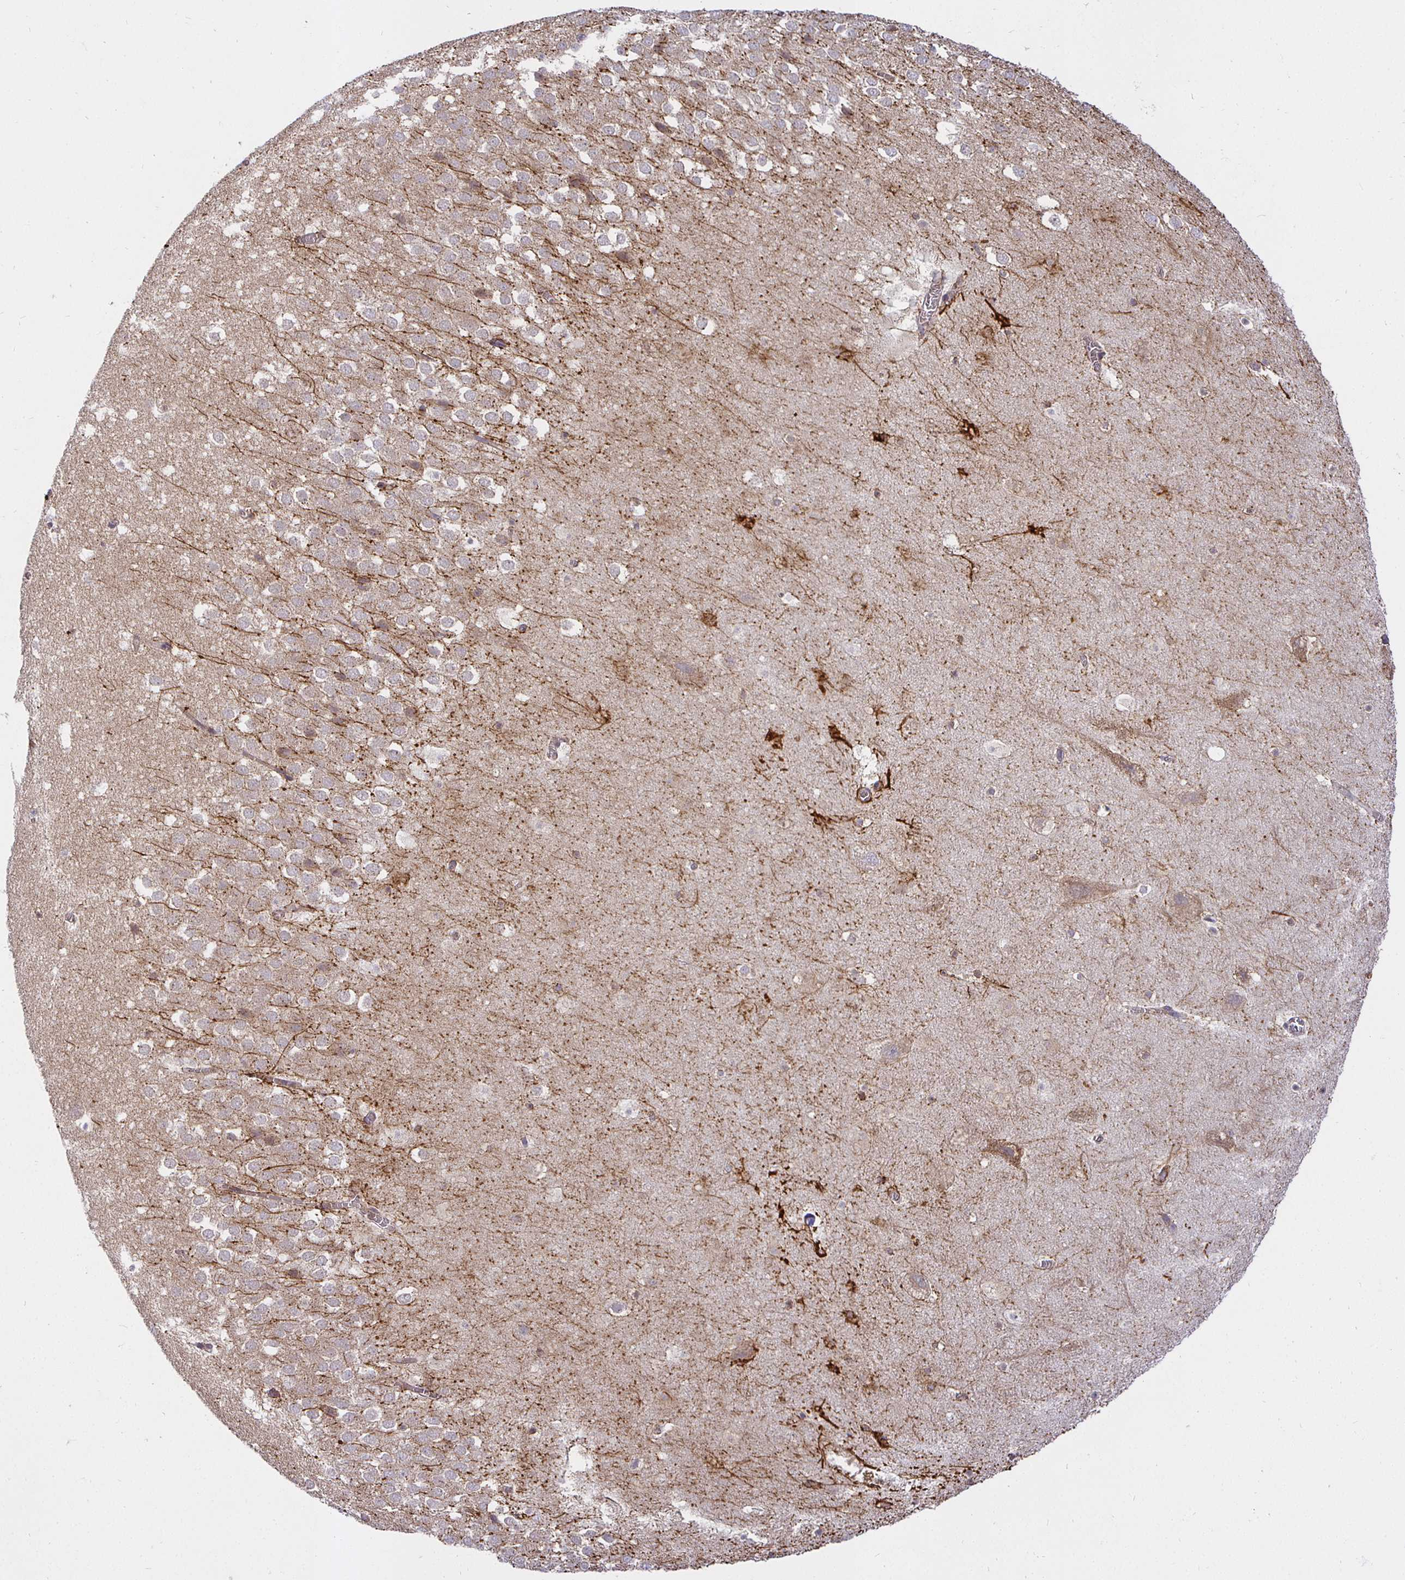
{"staining": {"intensity": "strong", "quantity": "<25%", "location": "cytoplasmic/membranous"}, "tissue": "hippocampus", "cell_type": "Glial cells", "image_type": "normal", "snomed": [{"axis": "morphology", "description": "Normal tissue, NOS"}, {"axis": "topography", "description": "Hippocampus"}], "caption": "High-magnification brightfield microscopy of unremarkable hippocampus stained with DAB (3,3'-diaminobenzidine) (brown) and counterstained with hematoxylin (blue). glial cells exhibit strong cytoplasmic/membranous expression is appreciated in approximately<25% of cells.", "gene": "IRAK1", "patient": {"sex": "female", "age": 42}}